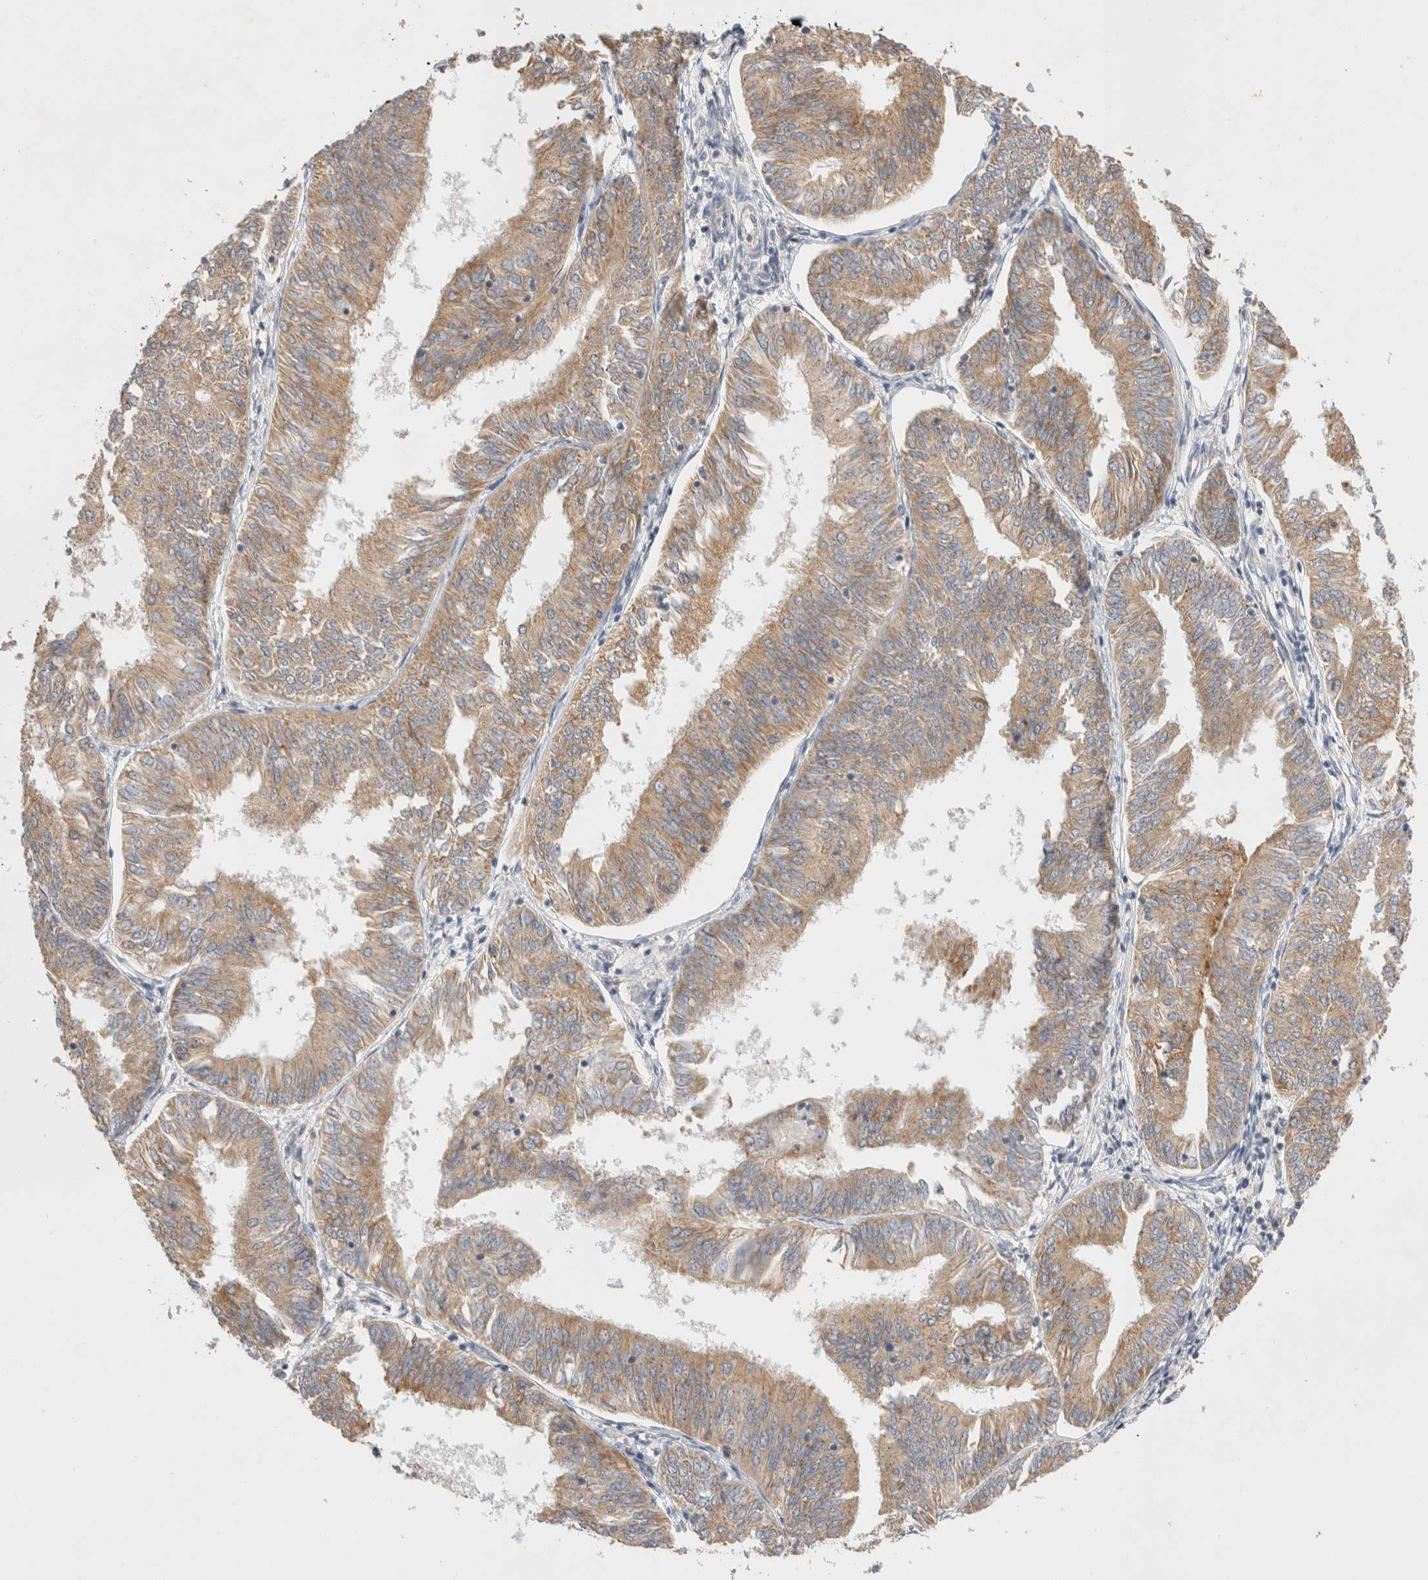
{"staining": {"intensity": "weak", "quantity": ">75%", "location": "cytoplasmic/membranous"}, "tissue": "endometrial cancer", "cell_type": "Tumor cells", "image_type": "cancer", "snomed": [{"axis": "morphology", "description": "Adenocarcinoma, NOS"}, {"axis": "topography", "description": "Endometrium"}], "caption": "High-magnification brightfield microscopy of adenocarcinoma (endometrial) stained with DAB (3,3'-diaminobenzidine) (brown) and counterstained with hematoxylin (blue). tumor cells exhibit weak cytoplasmic/membranous staining is seen in approximately>75% of cells.", "gene": "NEDD4L", "patient": {"sex": "female", "age": 58}}